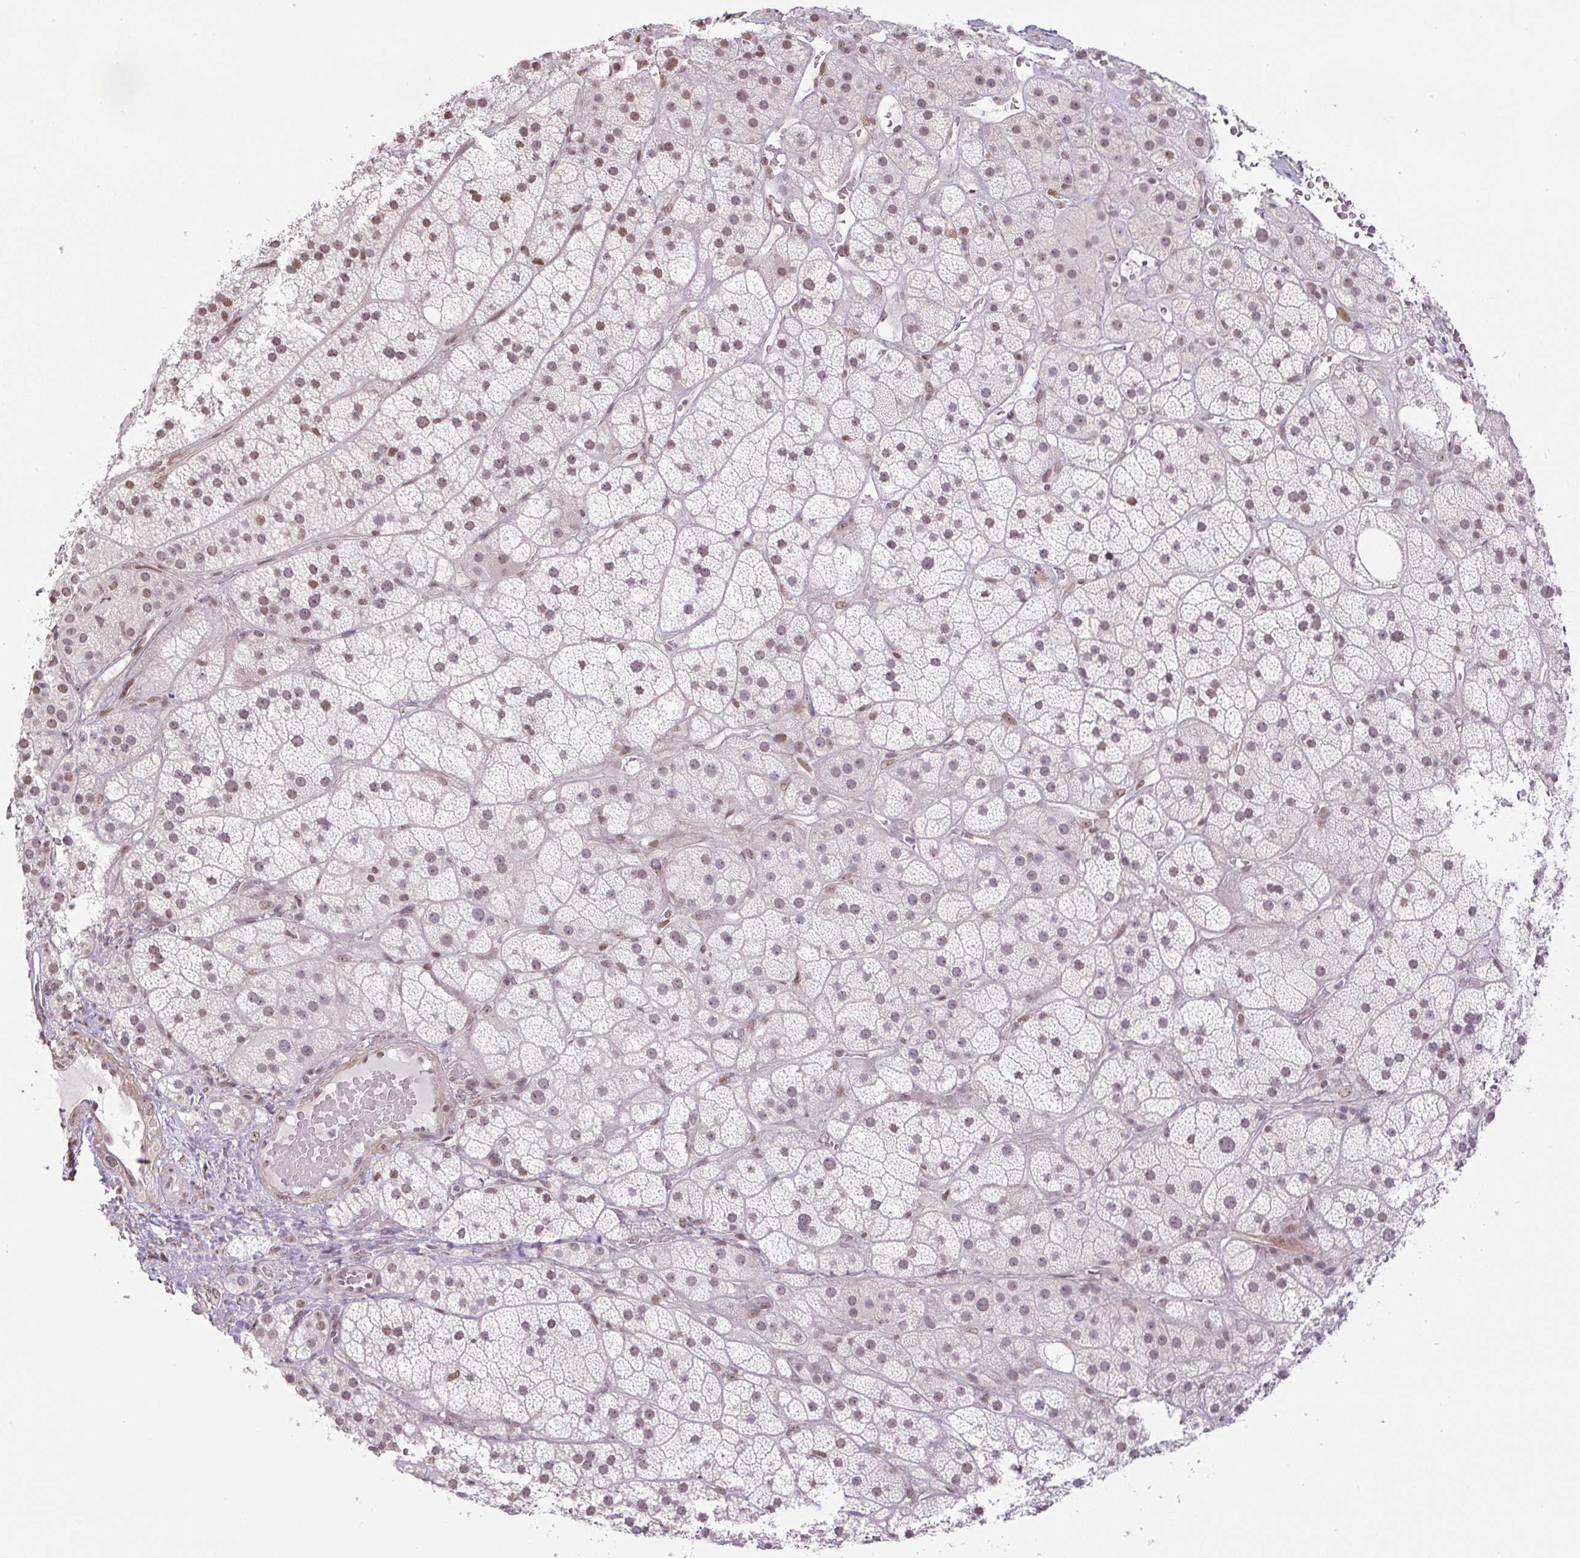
{"staining": {"intensity": "moderate", "quantity": "25%-75%", "location": "nuclear"}, "tissue": "adrenal gland", "cell_type": "Glandular cells", "image_type": "normal", "snomed": [{"axis": "morphology", "description": "Normal tissue, NOS"}, {"axis": "topography", "description": "Adrenal gland"}], "caption": "A photomicrograph showing moderate nuclear positivity in approximately 25%-75% of glandular cells in normal adrenal gland, as visualized by brown immunohistochemical staining.", "gene": "TCFL5", "patient": {"sex": "male", "age": 57}}